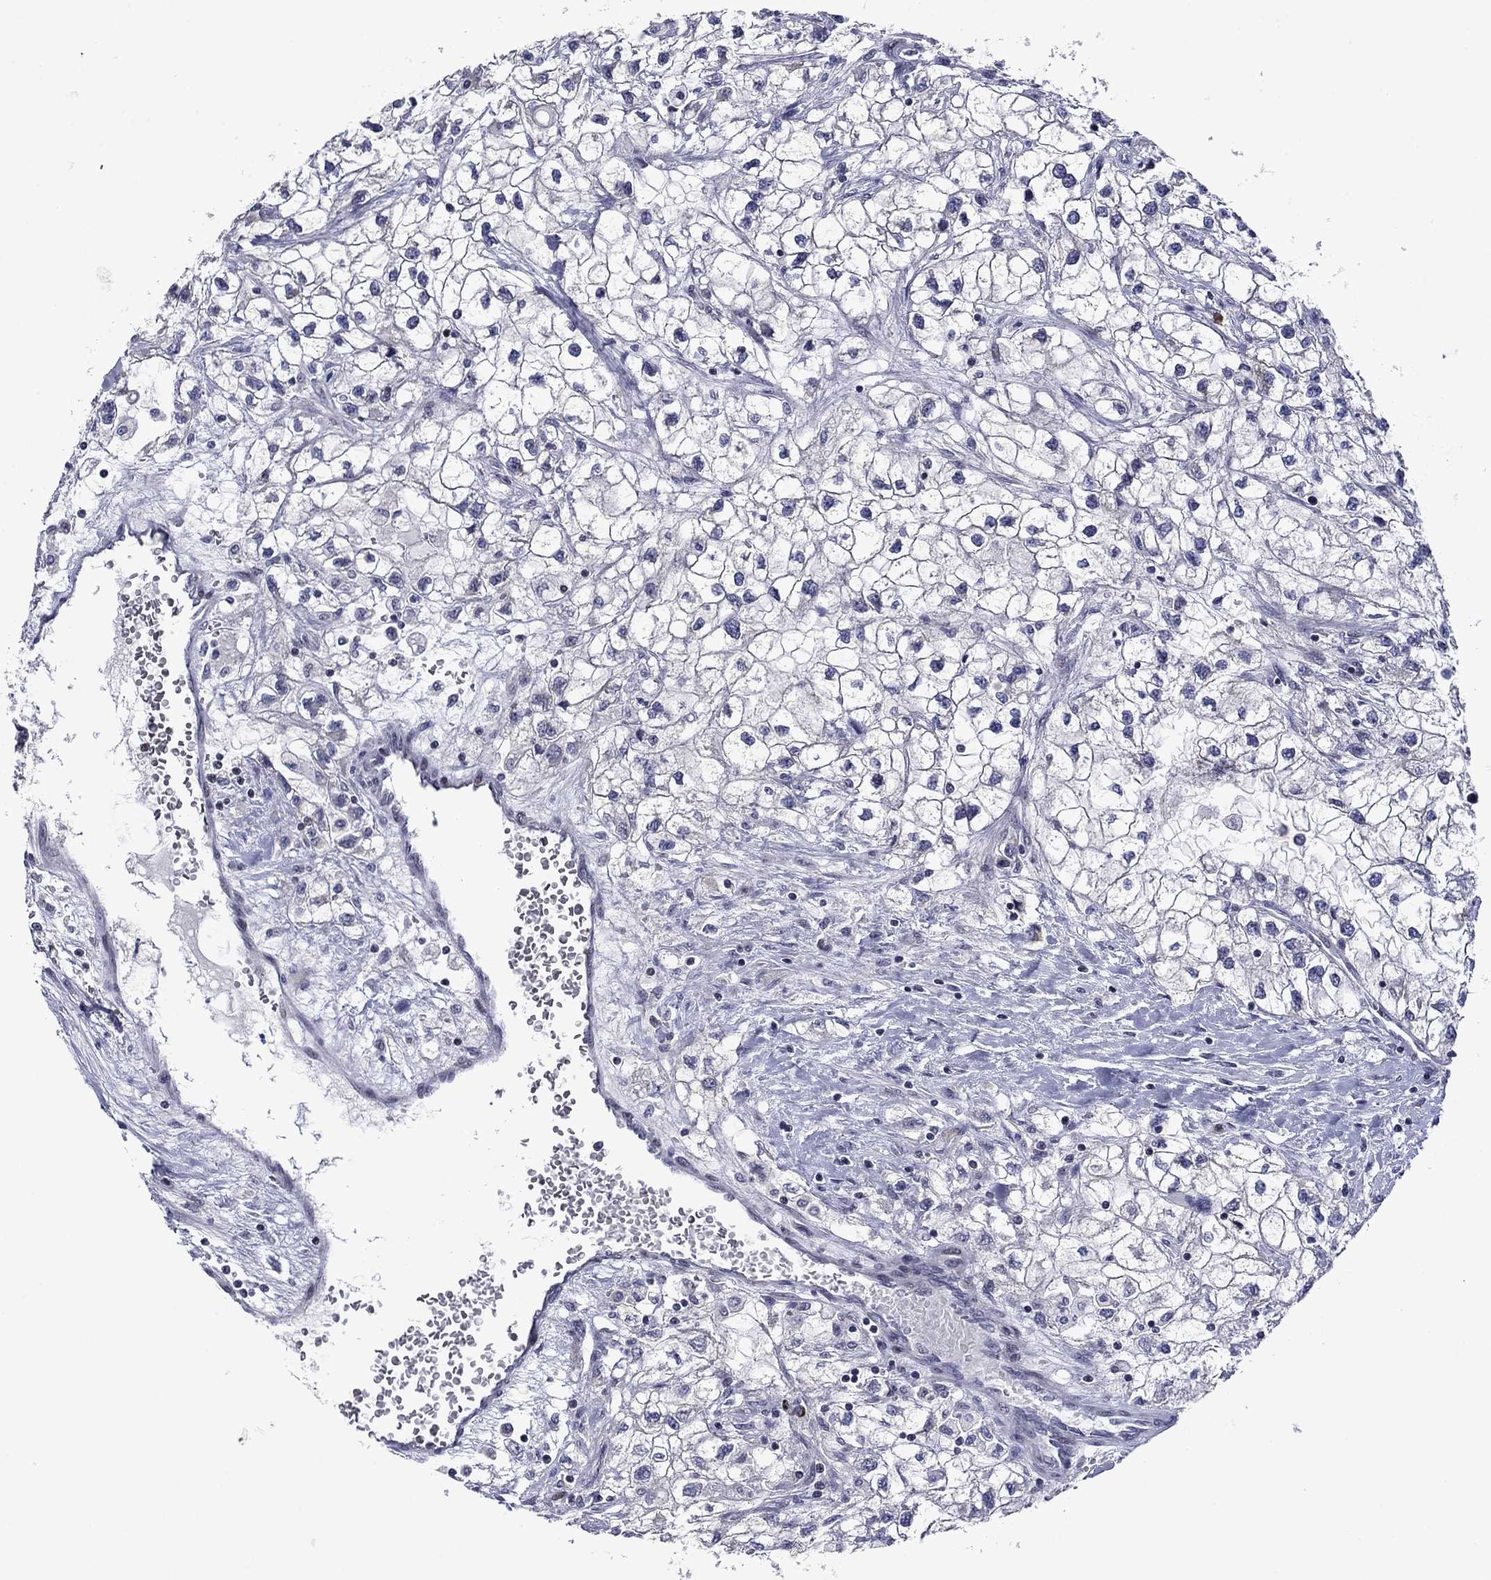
{"staining": {"intensity": "negative", "quantity": "none", "location": "none"}, "tissue": "renal cancer", "cell_type": "Tumor cells", "image_type": "cancer", "snomed": [{"axis": "morphology", "description": "Adenocarcinoma, NOS"}, {"axis": "topography", "description": "Kidney"}], "caption": "Image shows no significant protein expression in tumor cells of adenocarcinoma (renal). (DAB (3,3'-diaminobenzidine) immunohistochemistry (IHC) with hematoxylin counter stain).", "gene": "SURF2", "patient": {"sex": "male", "age": 59}}